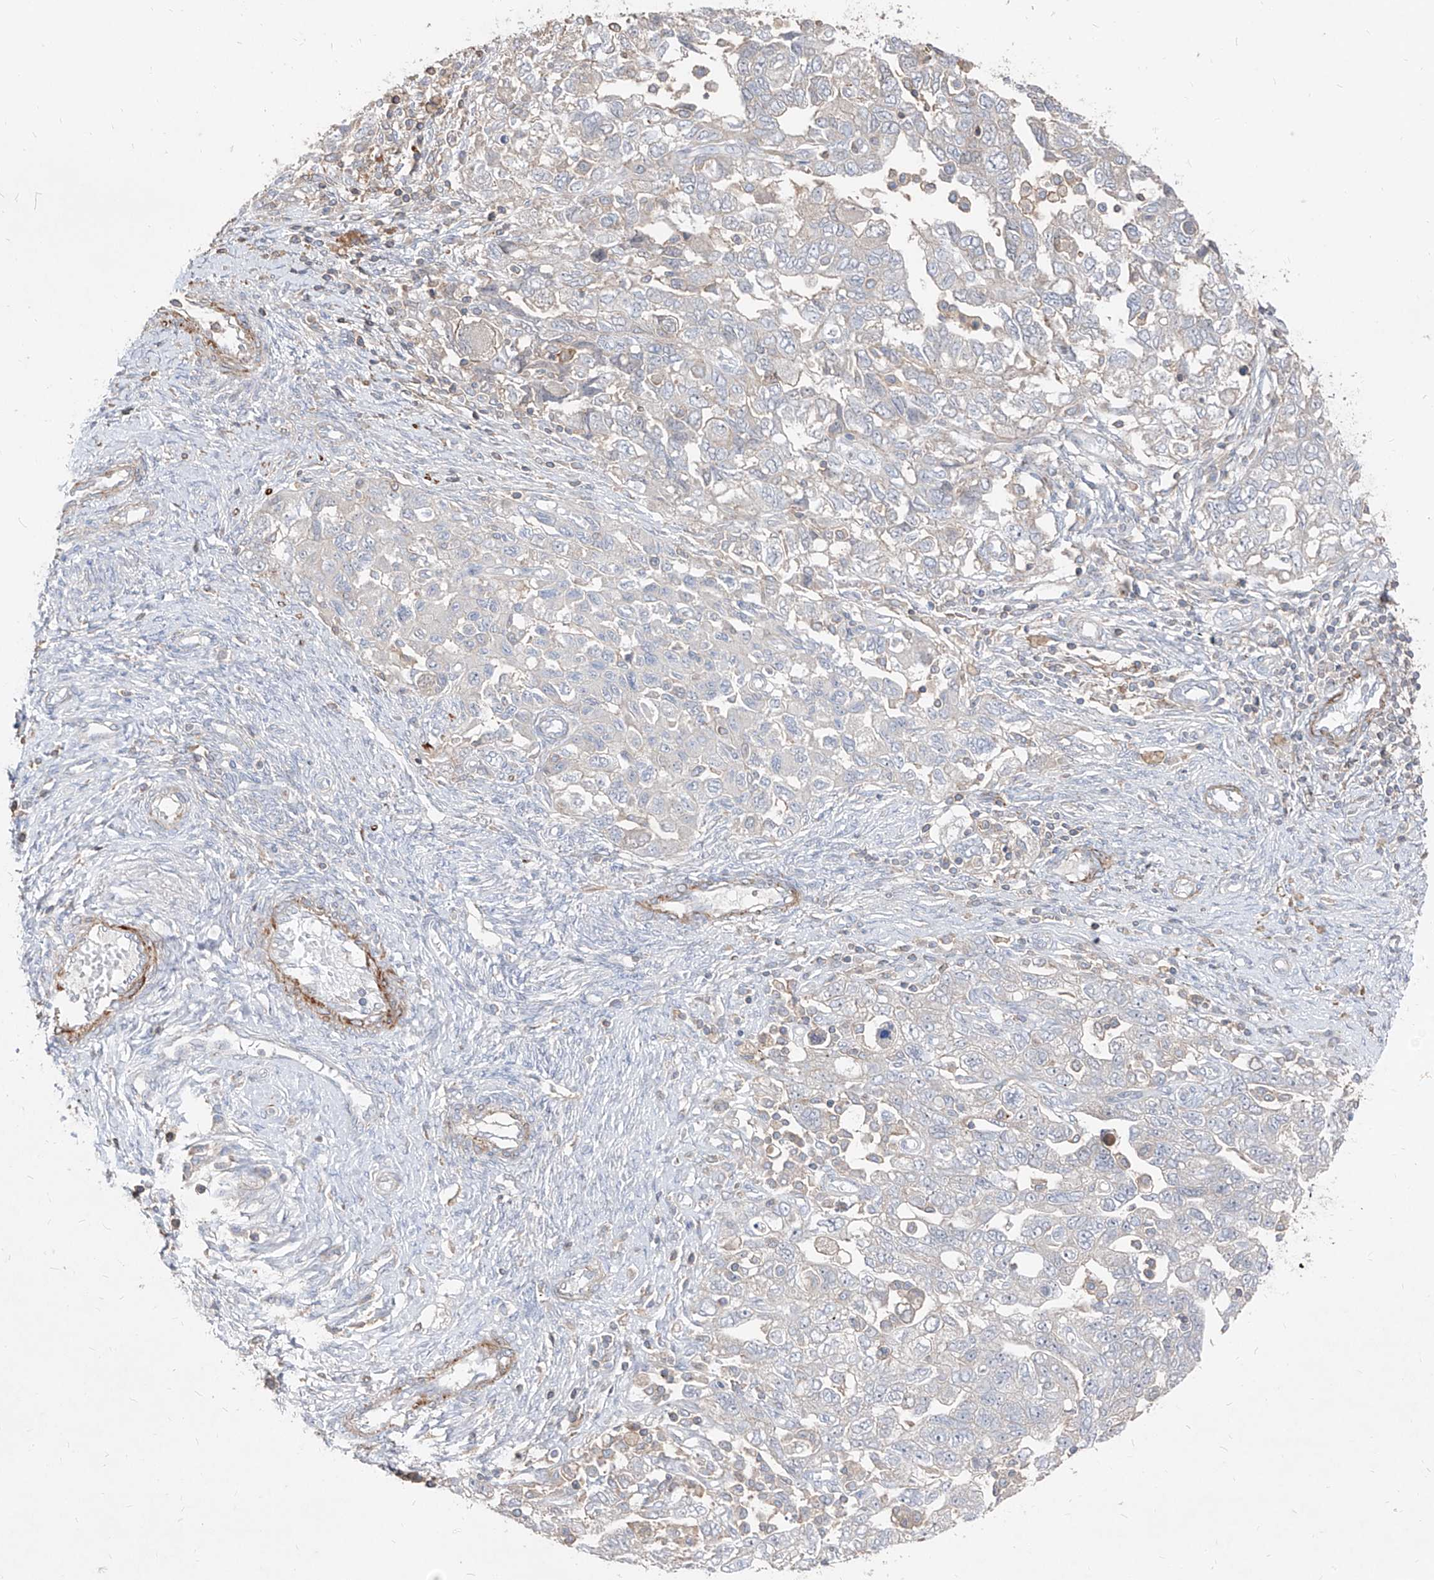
{"staining": {"intensity": "negative", "quantity": "none", "location": "none"}, "tissue": "ovarian cancer", "cell_type": "Tumor cells", "image_type": "cancer", "snomed": [{"axis": "morphology", "description": "Carcinoma, NOS"}, {"axis": "morphology", "description": "Cystadenocarcinoma, serous, NOS"}, {"axis": "topography", "description": "Ovary"}], "caption": "Carcinoma (ovarian) was stained to show a protein in brown. There is no significant expression in tumor cells.", "gene": "UFD1", "patient": {"sex": "female", "age": 69}}